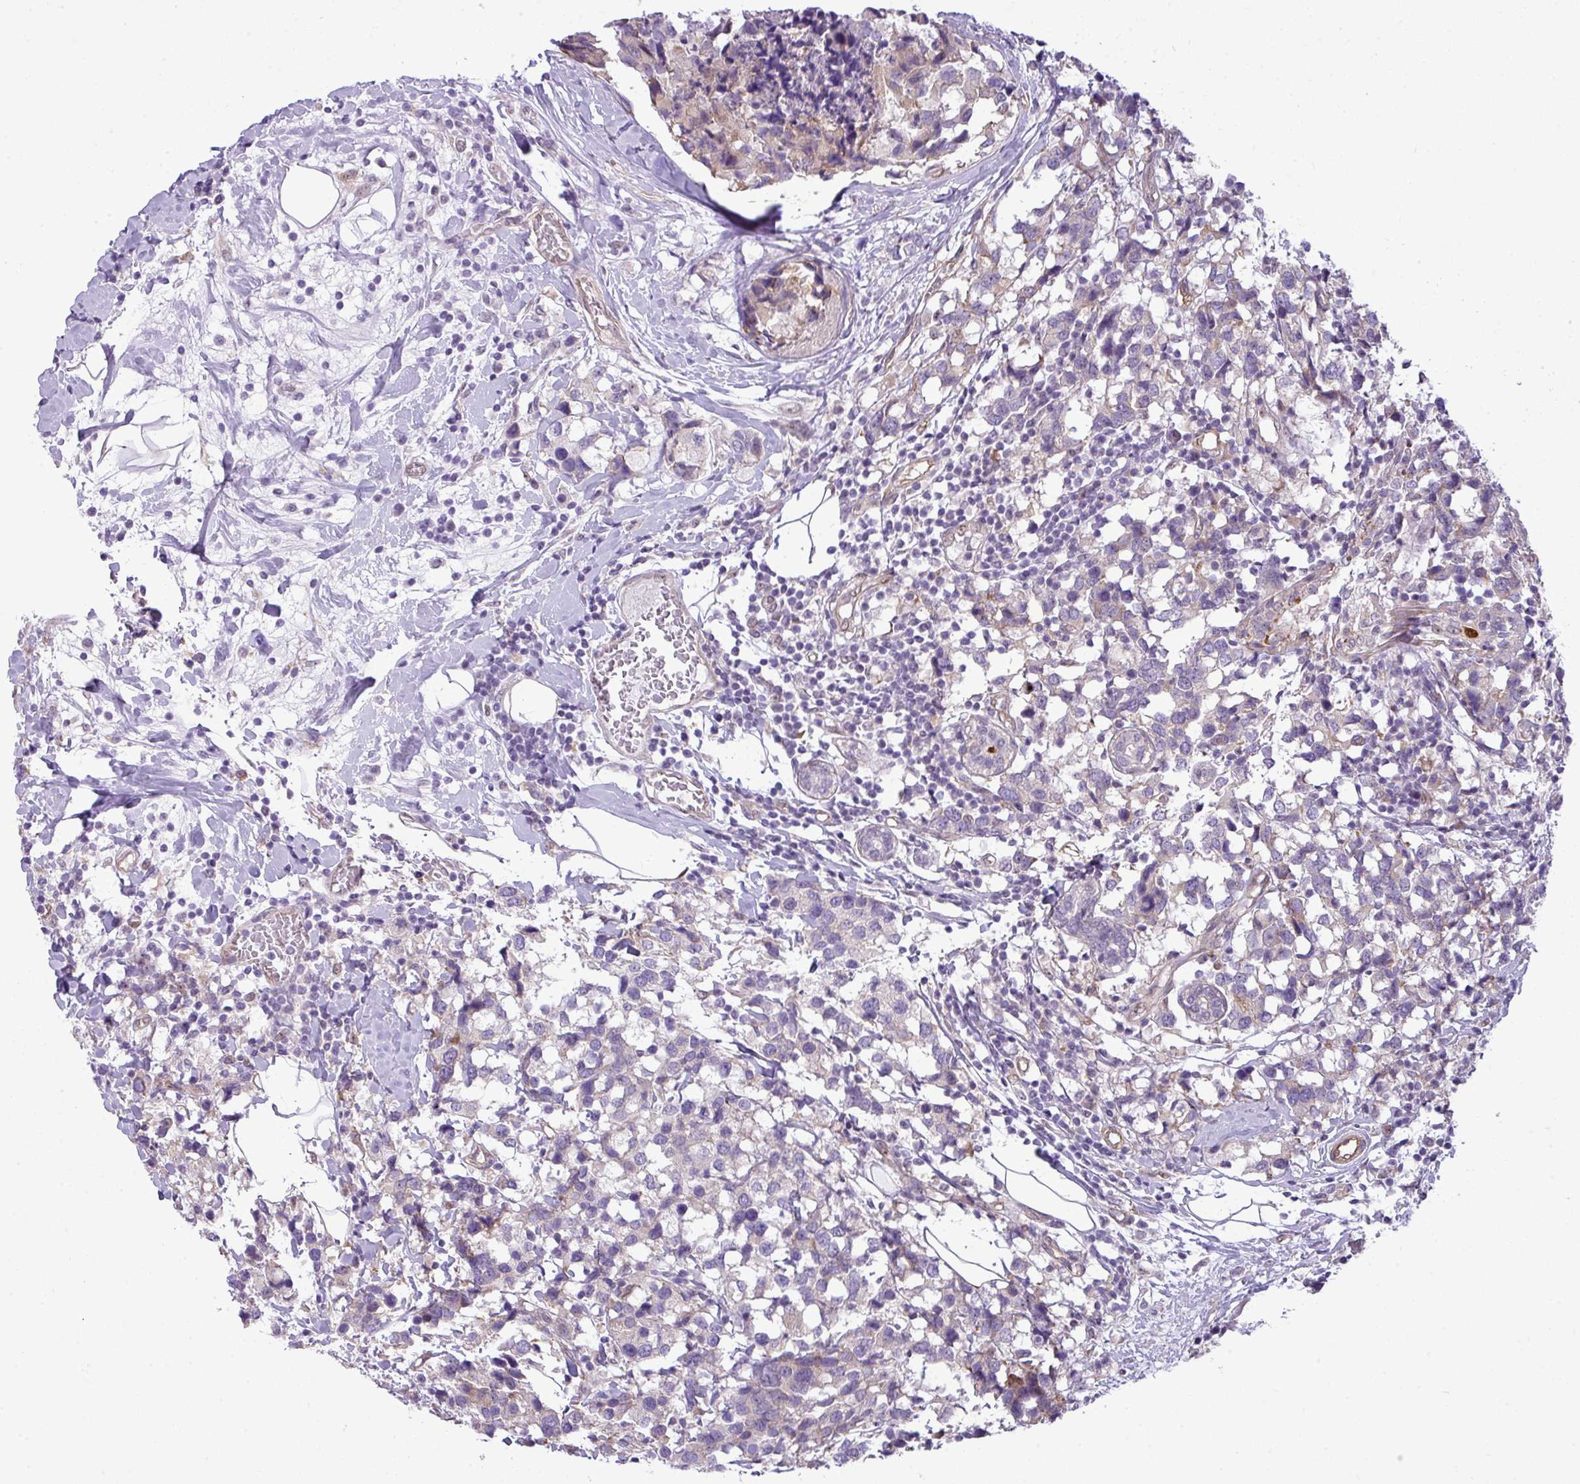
{"staining": {"intensity": "weak", "quantity": "<25%", "location": "cytoplasmic/membranous"}, "tissue": "breast cancer", "cell_type": "Tumor cells", "image_type": "cancer", "snomed": [{"axis": "morphology", "description": "Lobular carcinoma"}, {"axis": "topography", "description": "Breast"}], "caption": "An immunohistochemistry image of breast lobular carcinoma is shown. There is no staining in tumor cells of breast lobular carcinoma.", "gene": "MAK16", "patient": {"sex": "female", "age": 59}}